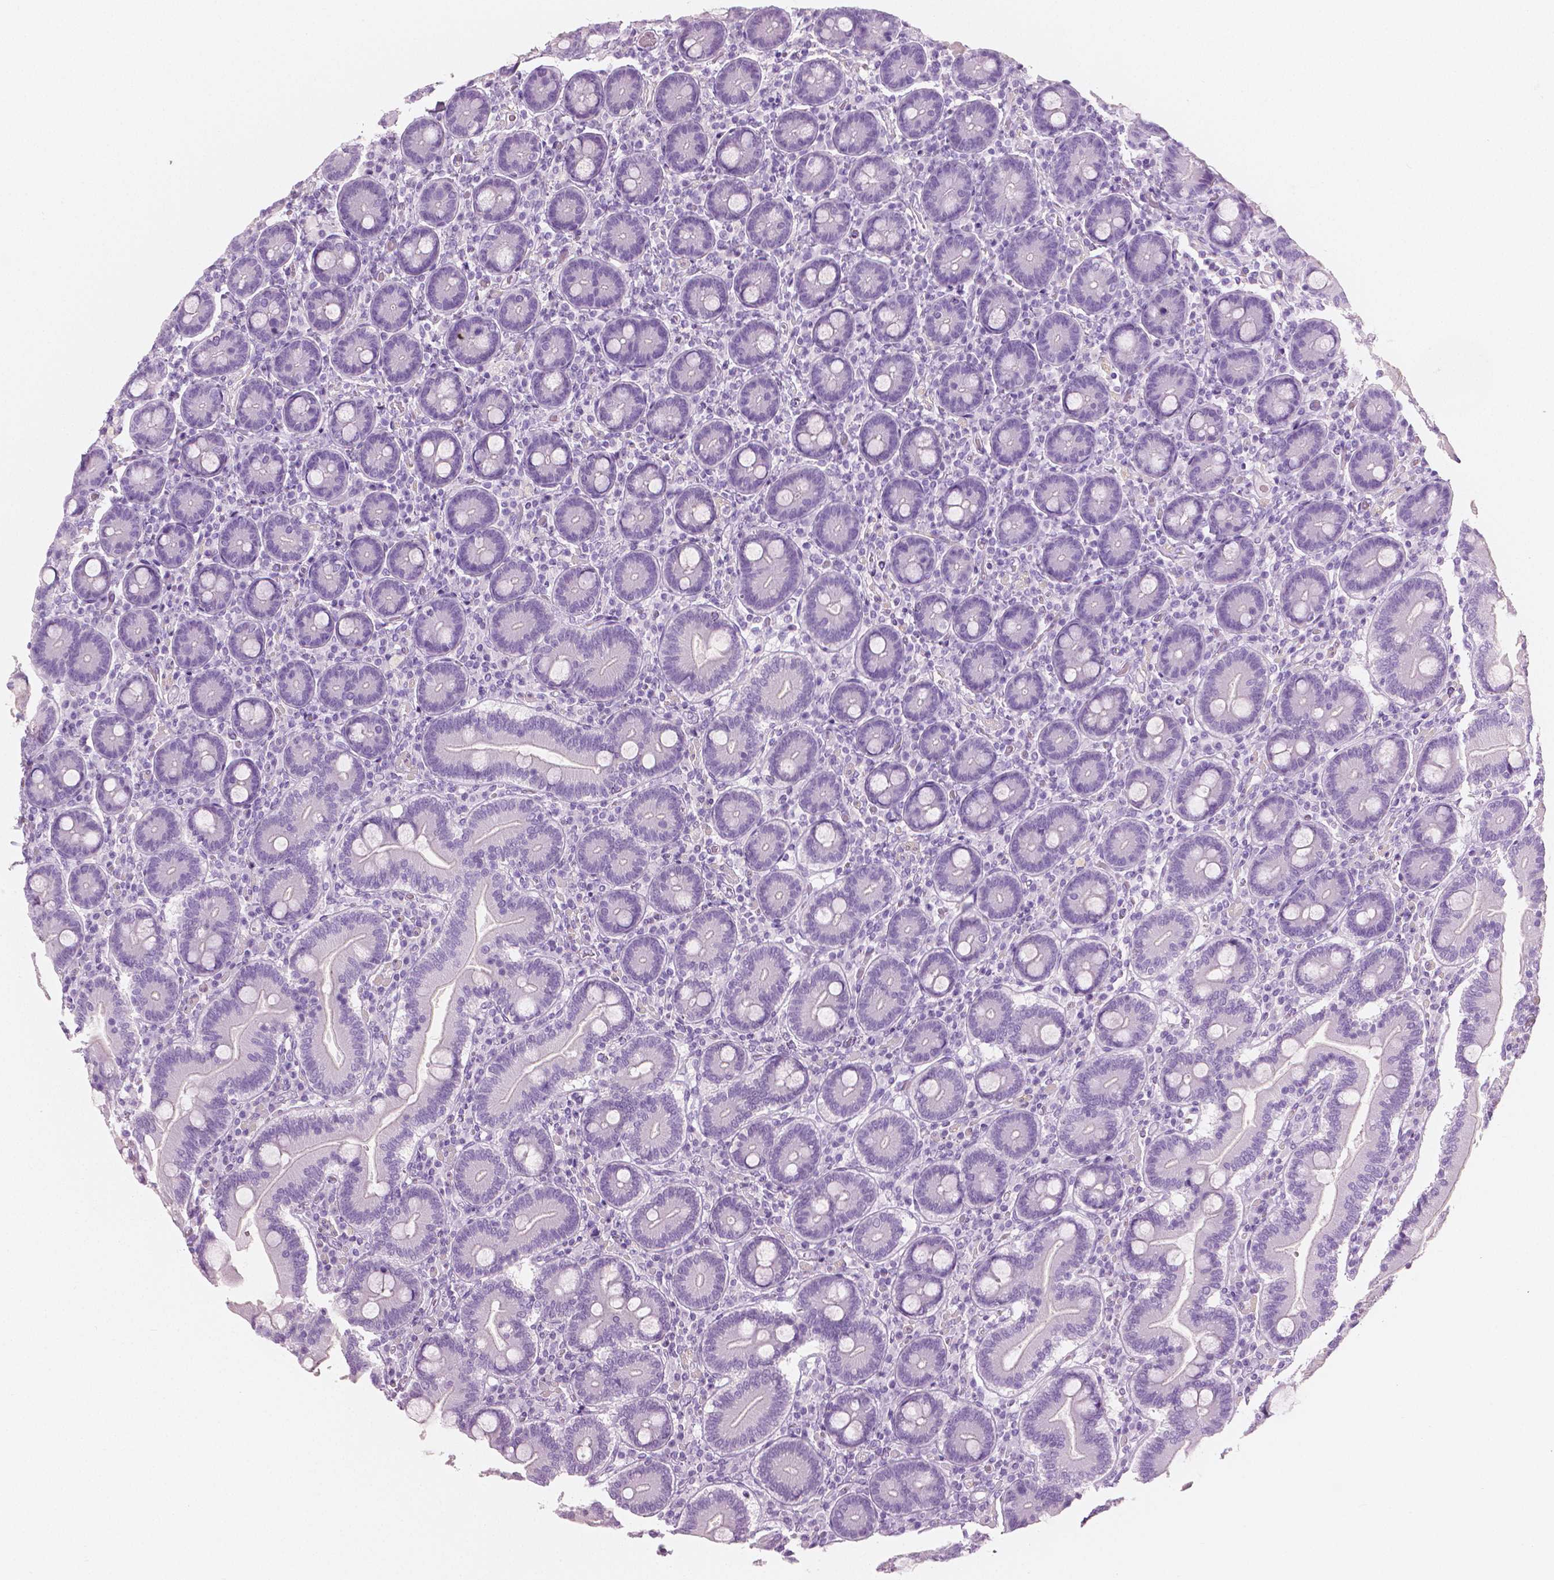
{"staining": {"intensity": "negative", "quantity": "none", "location": "none"}, "tissue": "duodenum", "cell_type": "Glandular cells", "image_type": "normal", "snomed": [{"axis": "morphology", "description": "Normal tissue, NOS"}, {"axis": "topography", "description": "Duodenum"}], "caption": "Image shows no protein expression in glandular cells of normal duodenum.", "gene": "PLIN4", "patient": {"sex": "female", "age": 62}}